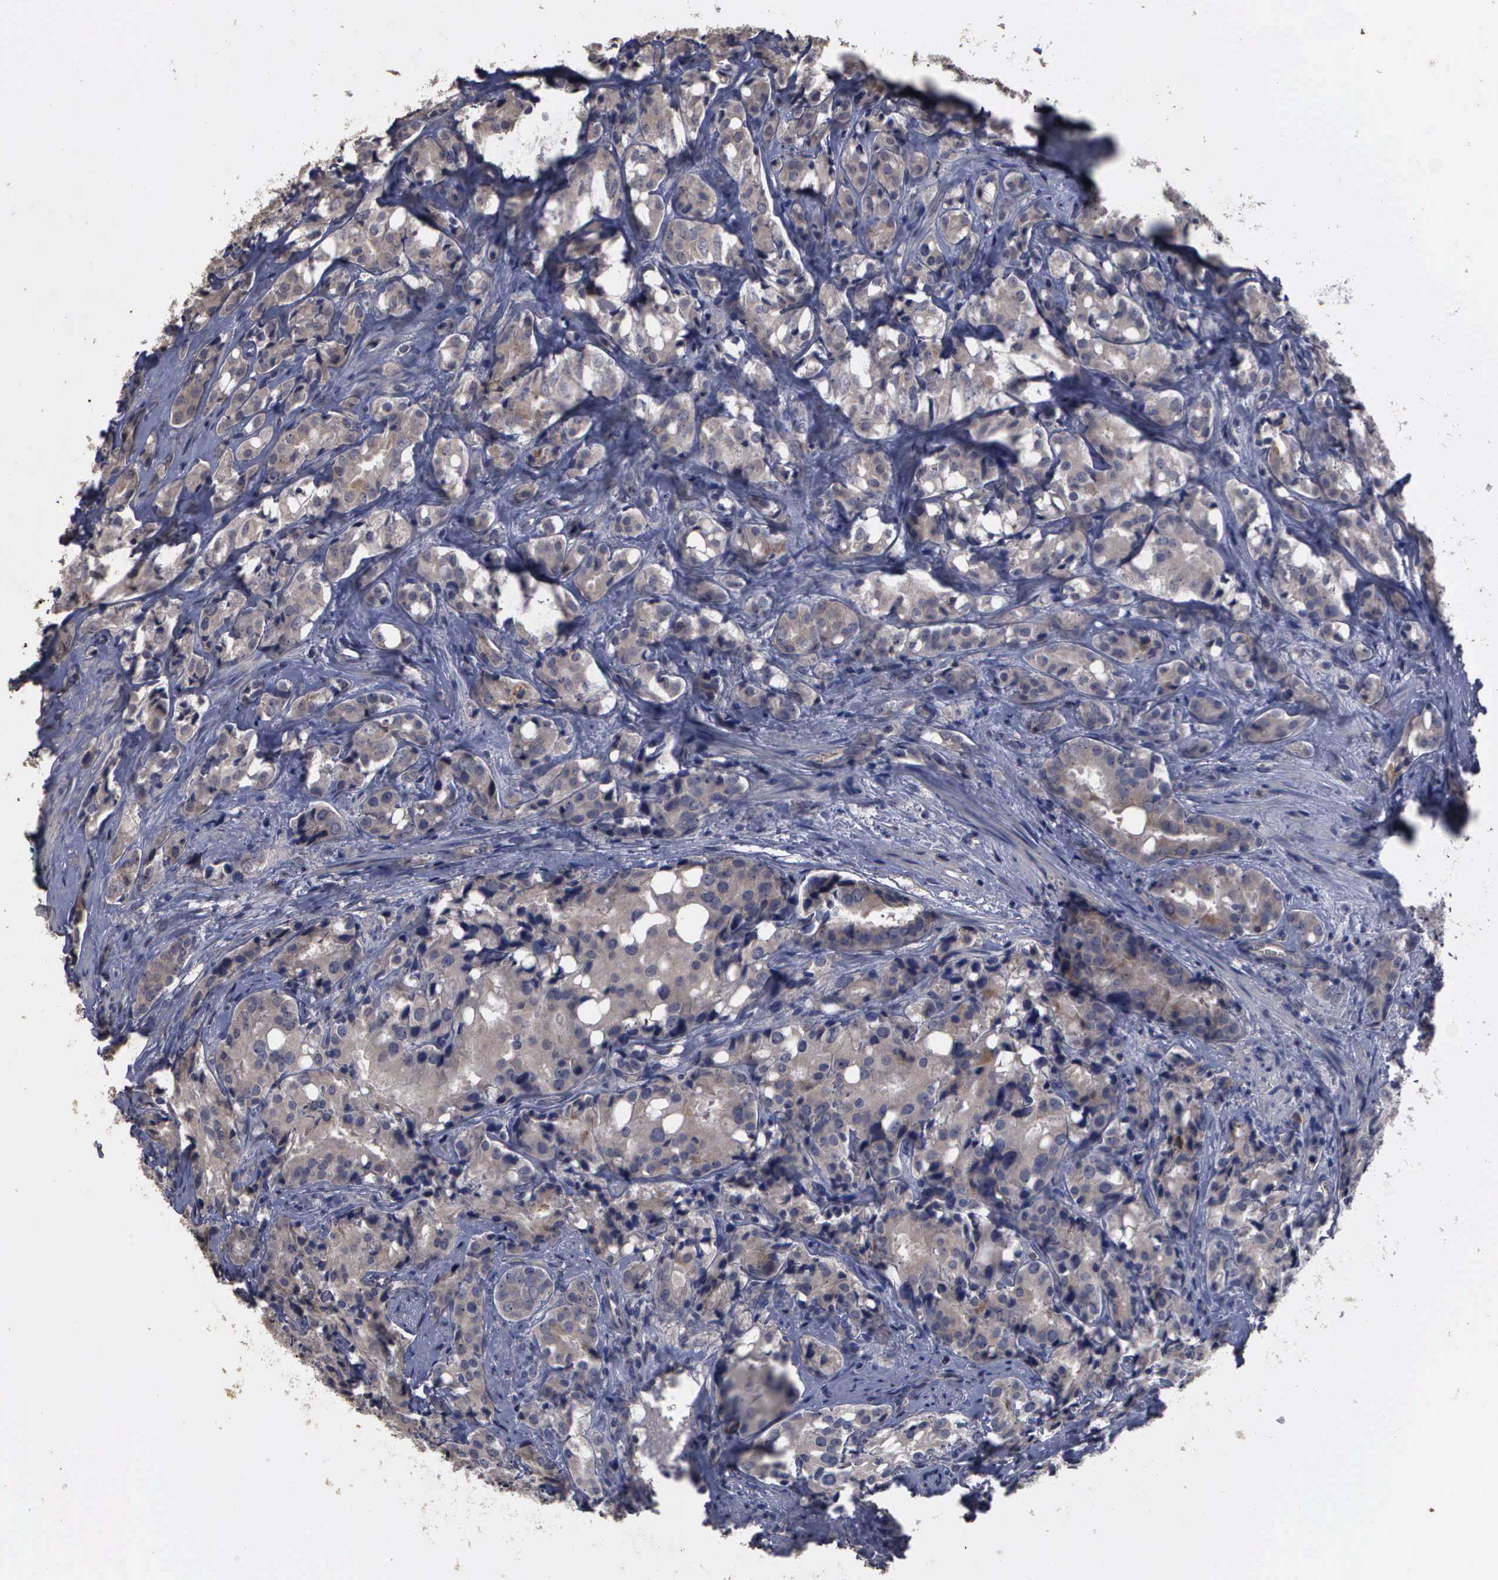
{"staining": {"intensity": "weak", "quantity": "<25%", "location": "cytoplasmic/membranous"}, "tissue": "prostate cancer", "cell_type": "Tumor cells", "image_type": "cancer", "snomed": [{"axis": "morphology", "description": "Adenocarcinoma, High grade"}, {"axis": "topography", "description": "Prostate"}], "caption": "High magnification brightfield microscopy of prostate cancer stained with DAB (brown) and counterstained with hematoxylin (blue): tumor cells show no significant expression.", "gene": "CRKL", "patient": {"sex": "male", "age": 68}}